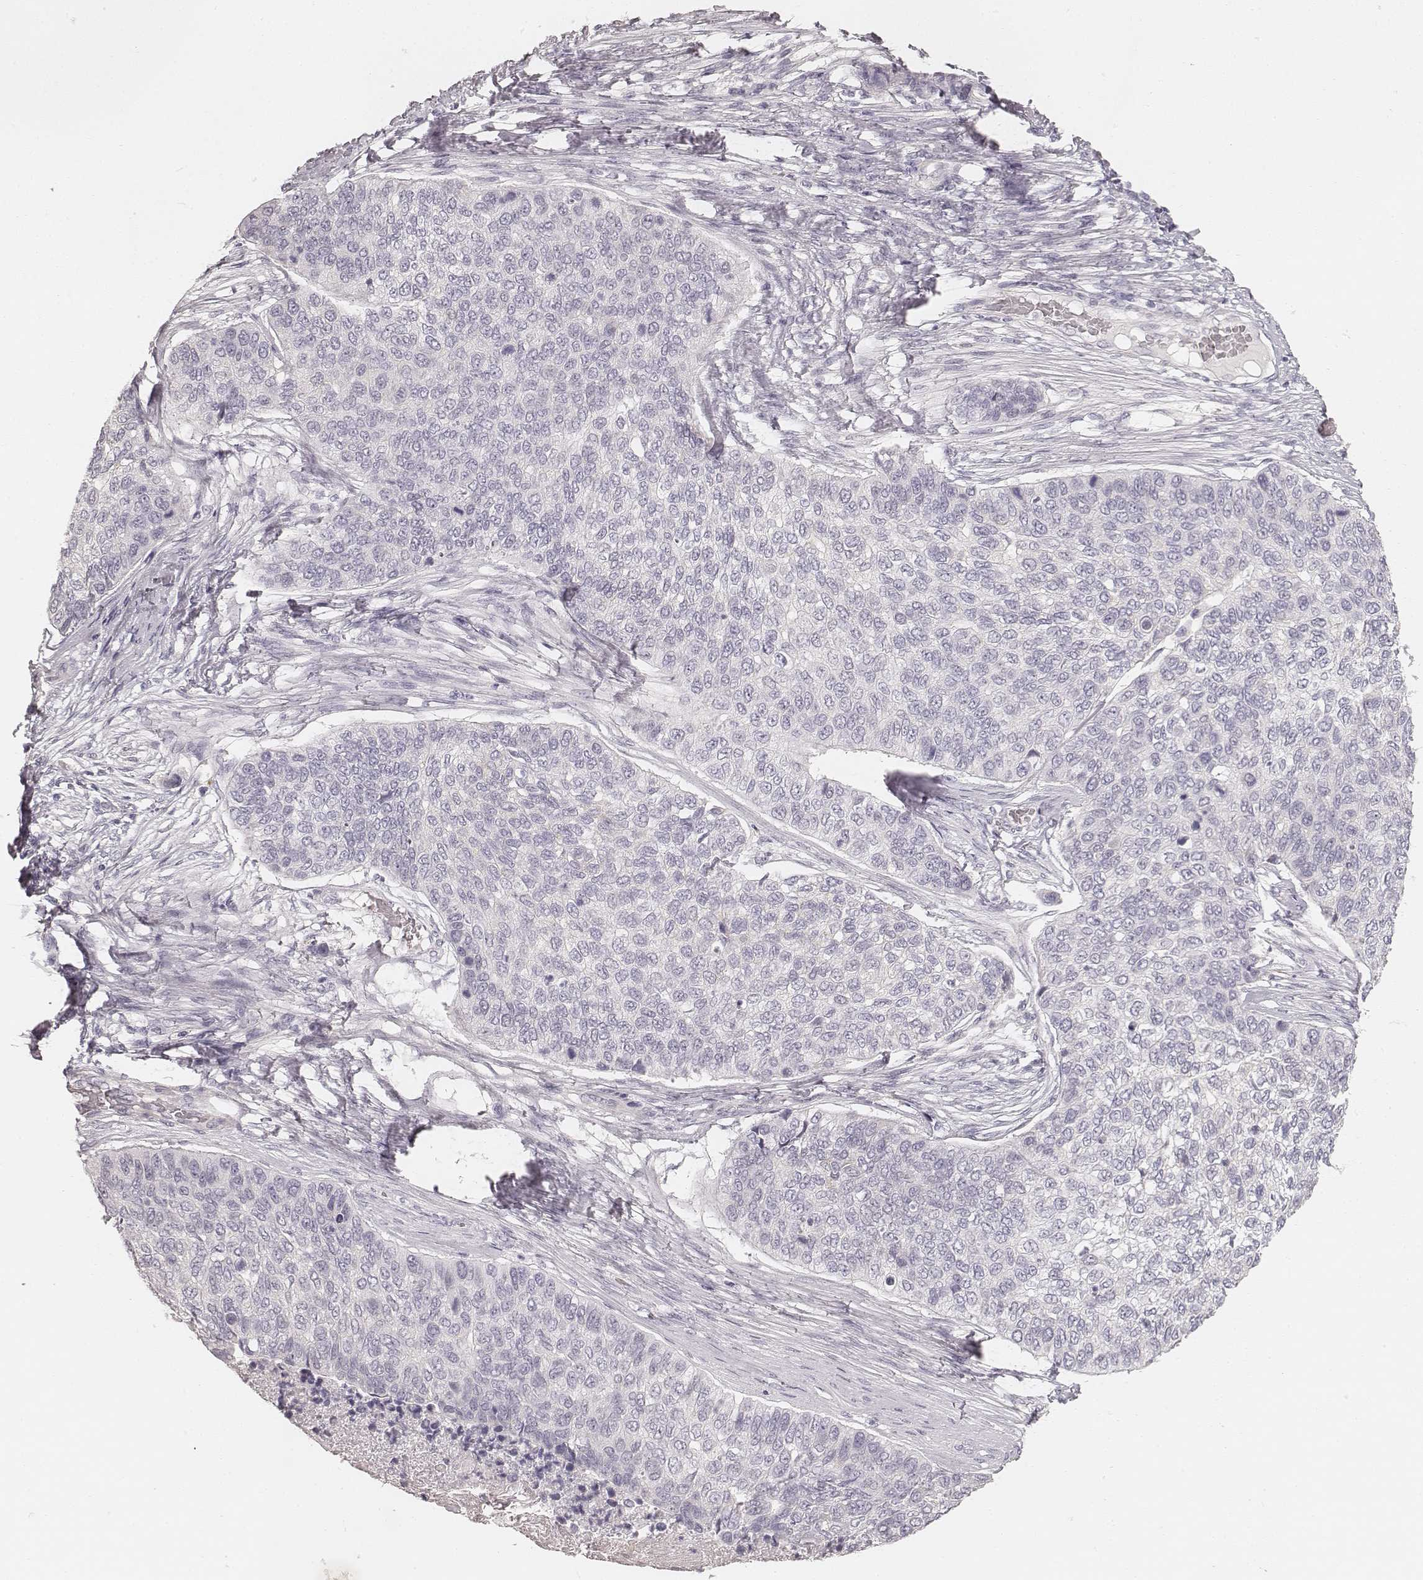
{"staining": {"intensity": "negative", "quantity": "none", "location": "none"}, "tissue": "lung cancer", "cell_type": "Tumor cells", "image_type": "cancer", "snomed": [{"axis": "morphology", "description": "Squamous cell carcinoma, NOS"}, {"axis": "topography", "description": "Lung"}], "caption": "An immunohistochemistry micrograph of lung squamous cell carcinoma is shown. There is no staining in tumor cells of lung squamous cell carcinoma. (DAB (3,3'-diaminobenzidine) immunohistochemistry (IHC) visualized using brightfield microscopy, high magnification).", "gene": "HNF4G", "patient": {"sex": "male", "age": 69}}